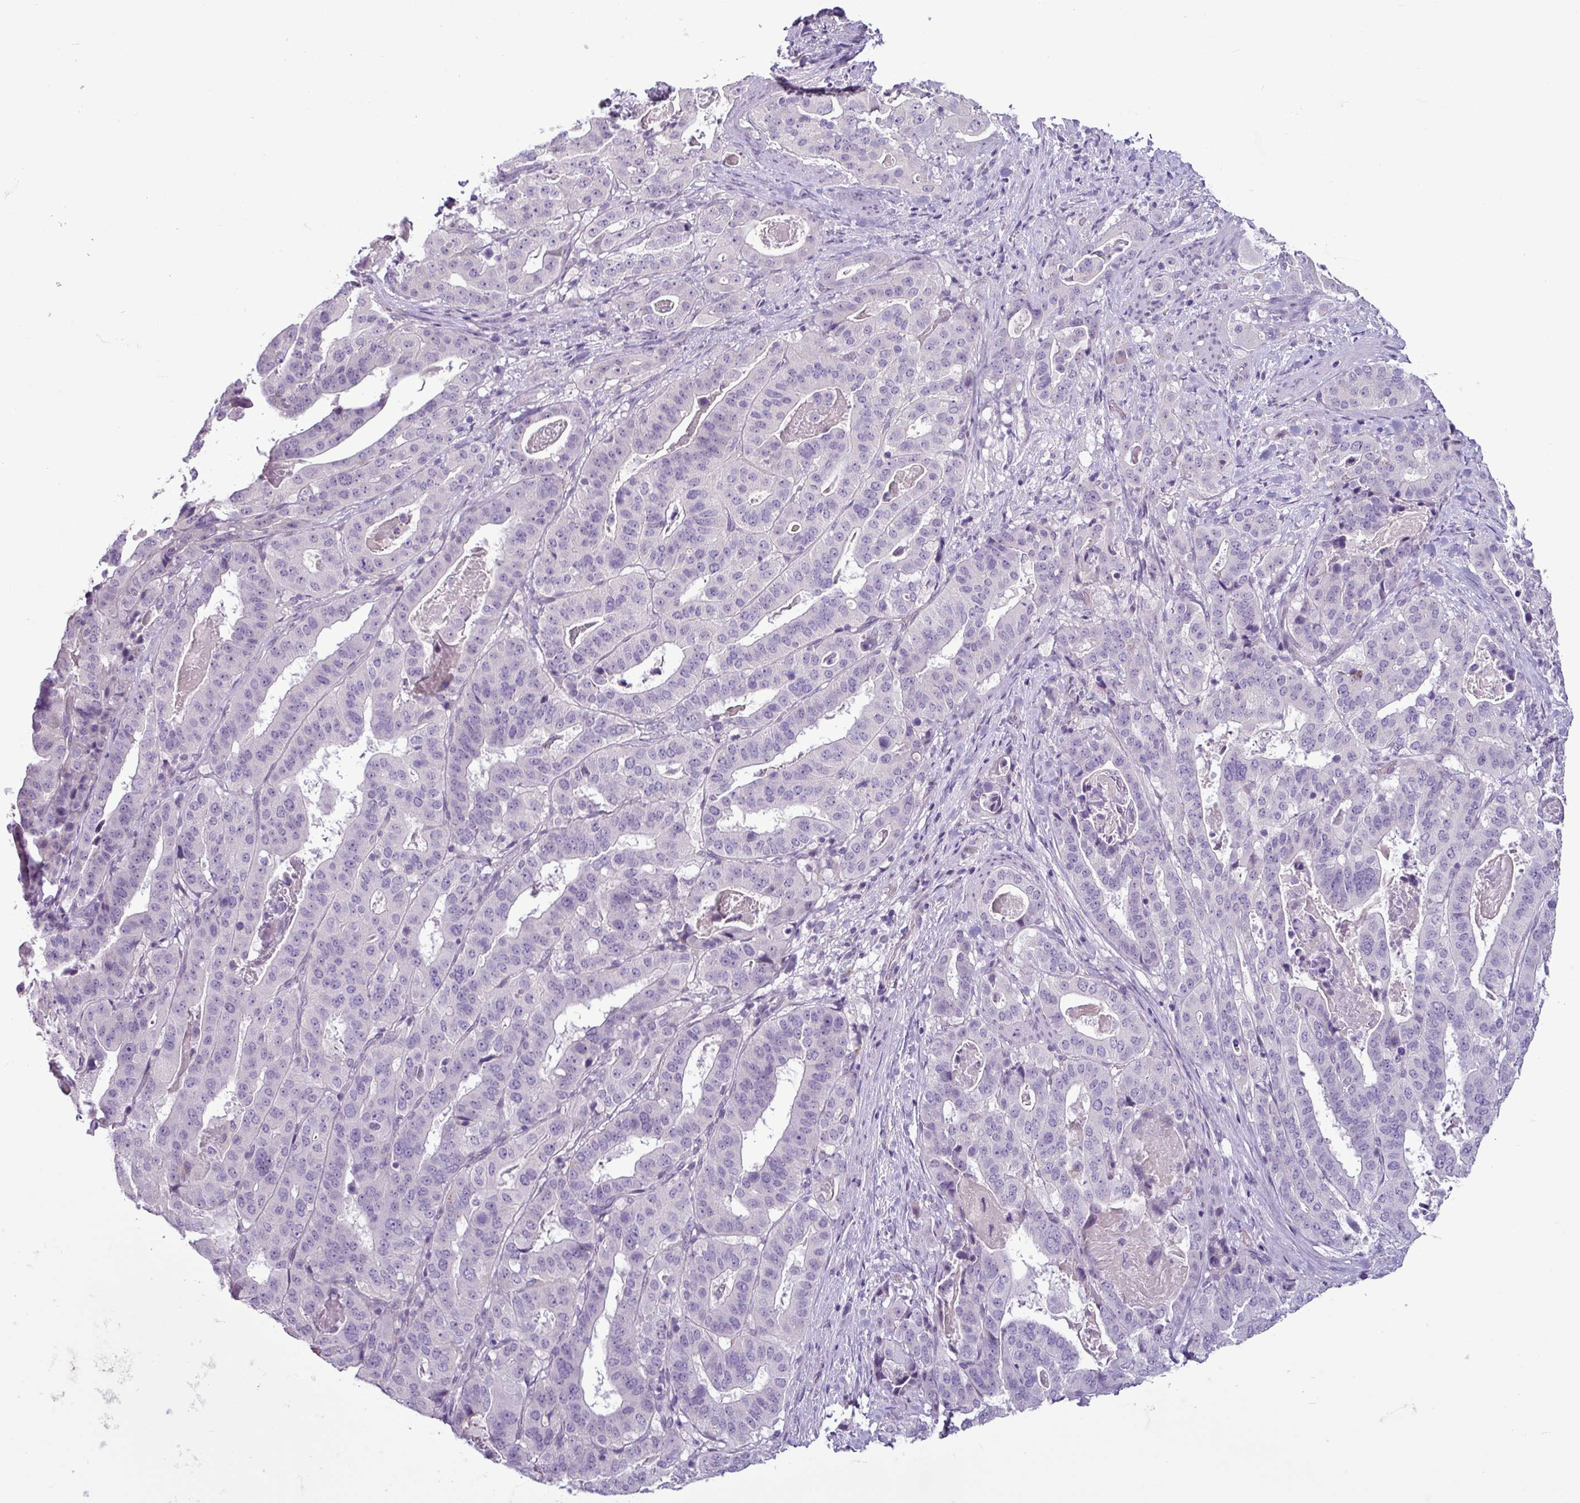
{"staining": {"intensity": "negative", "quantity": "none", "location": "none"}, "tissue": "stomach cancer", "cell_type": "Tumor cells", "image_type": "cancer", "snomed": [{"axis": "morphology", "description": "Adenocarcinoma, NOS"}, {"axis": "topography", "description": "Stomach"}], "caption": "Stomach cancer (adenocarcinoma) was stained to show a protein in brown. There is no significant positivity in tumor cells. (Immunohistochemistry, brightfield microscopy, high magnification).", "gene": "C9orf24", "patient": {"sex": "male", "age": 48}}